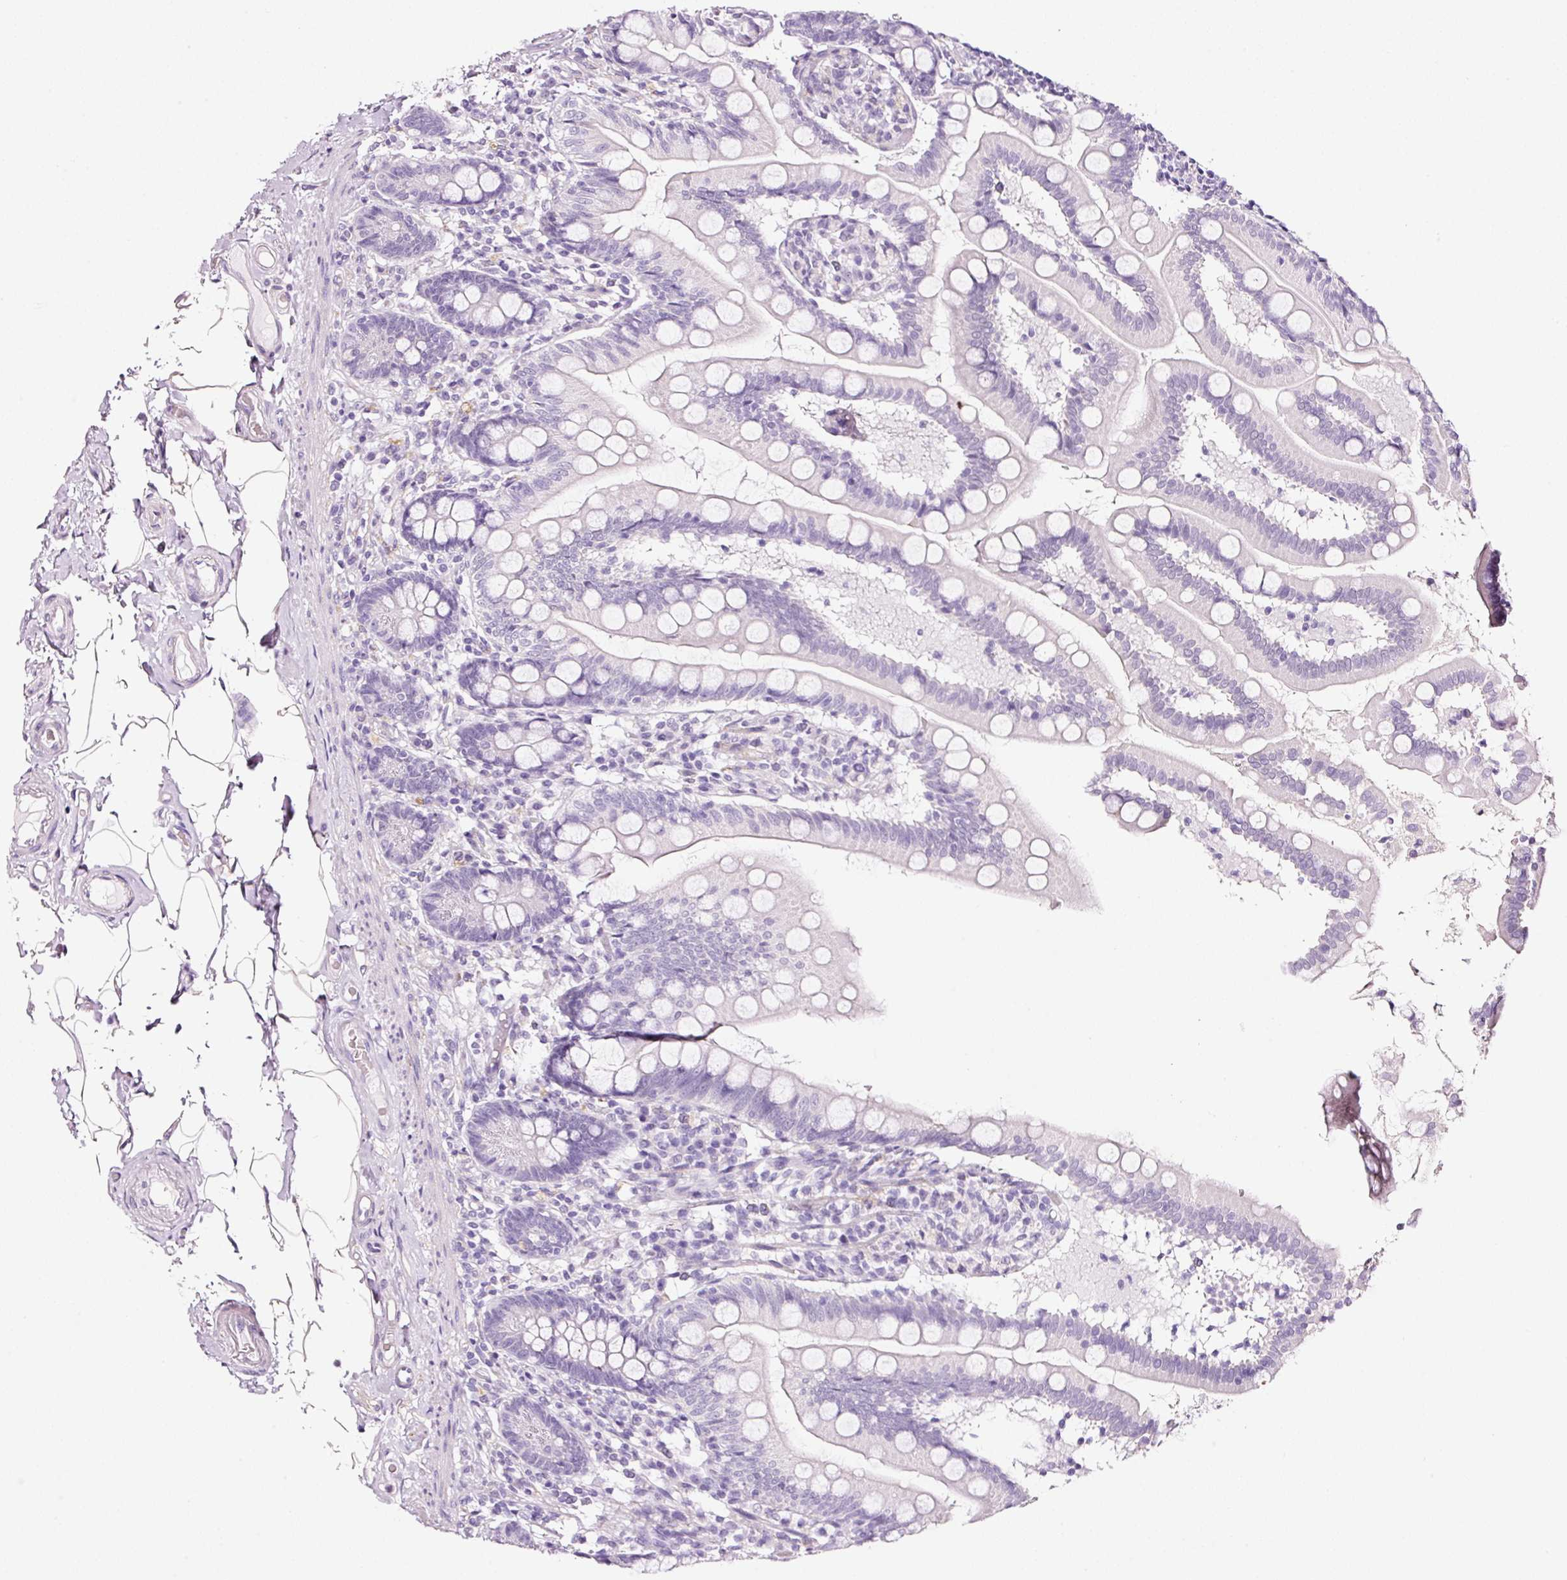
{"staining": {"intensity": "negative", "quantity": "none", "location": "none"}, "tissue": "small intestine", "cell_type": "Glandular cells", "image_type": "normal", "snomed": [{"axis": "morphology", "description": "Normal tissue, NOS"}, {"axis": "topography", "description": "Small intestine"}], "caption": "DAB (3,3'-diaminobenzidine) immunohistochemical staining of benign small intestine demonstrates no significant staining in glandular cells. (Stains: DAB (3,3'-diaminobenzidine) IHC with hematoxylin counter stain, Microscopy: brightfield microscopy at high magnification).", "gene": "RTF2", "patient": {"sex": "female", "age": 64}}